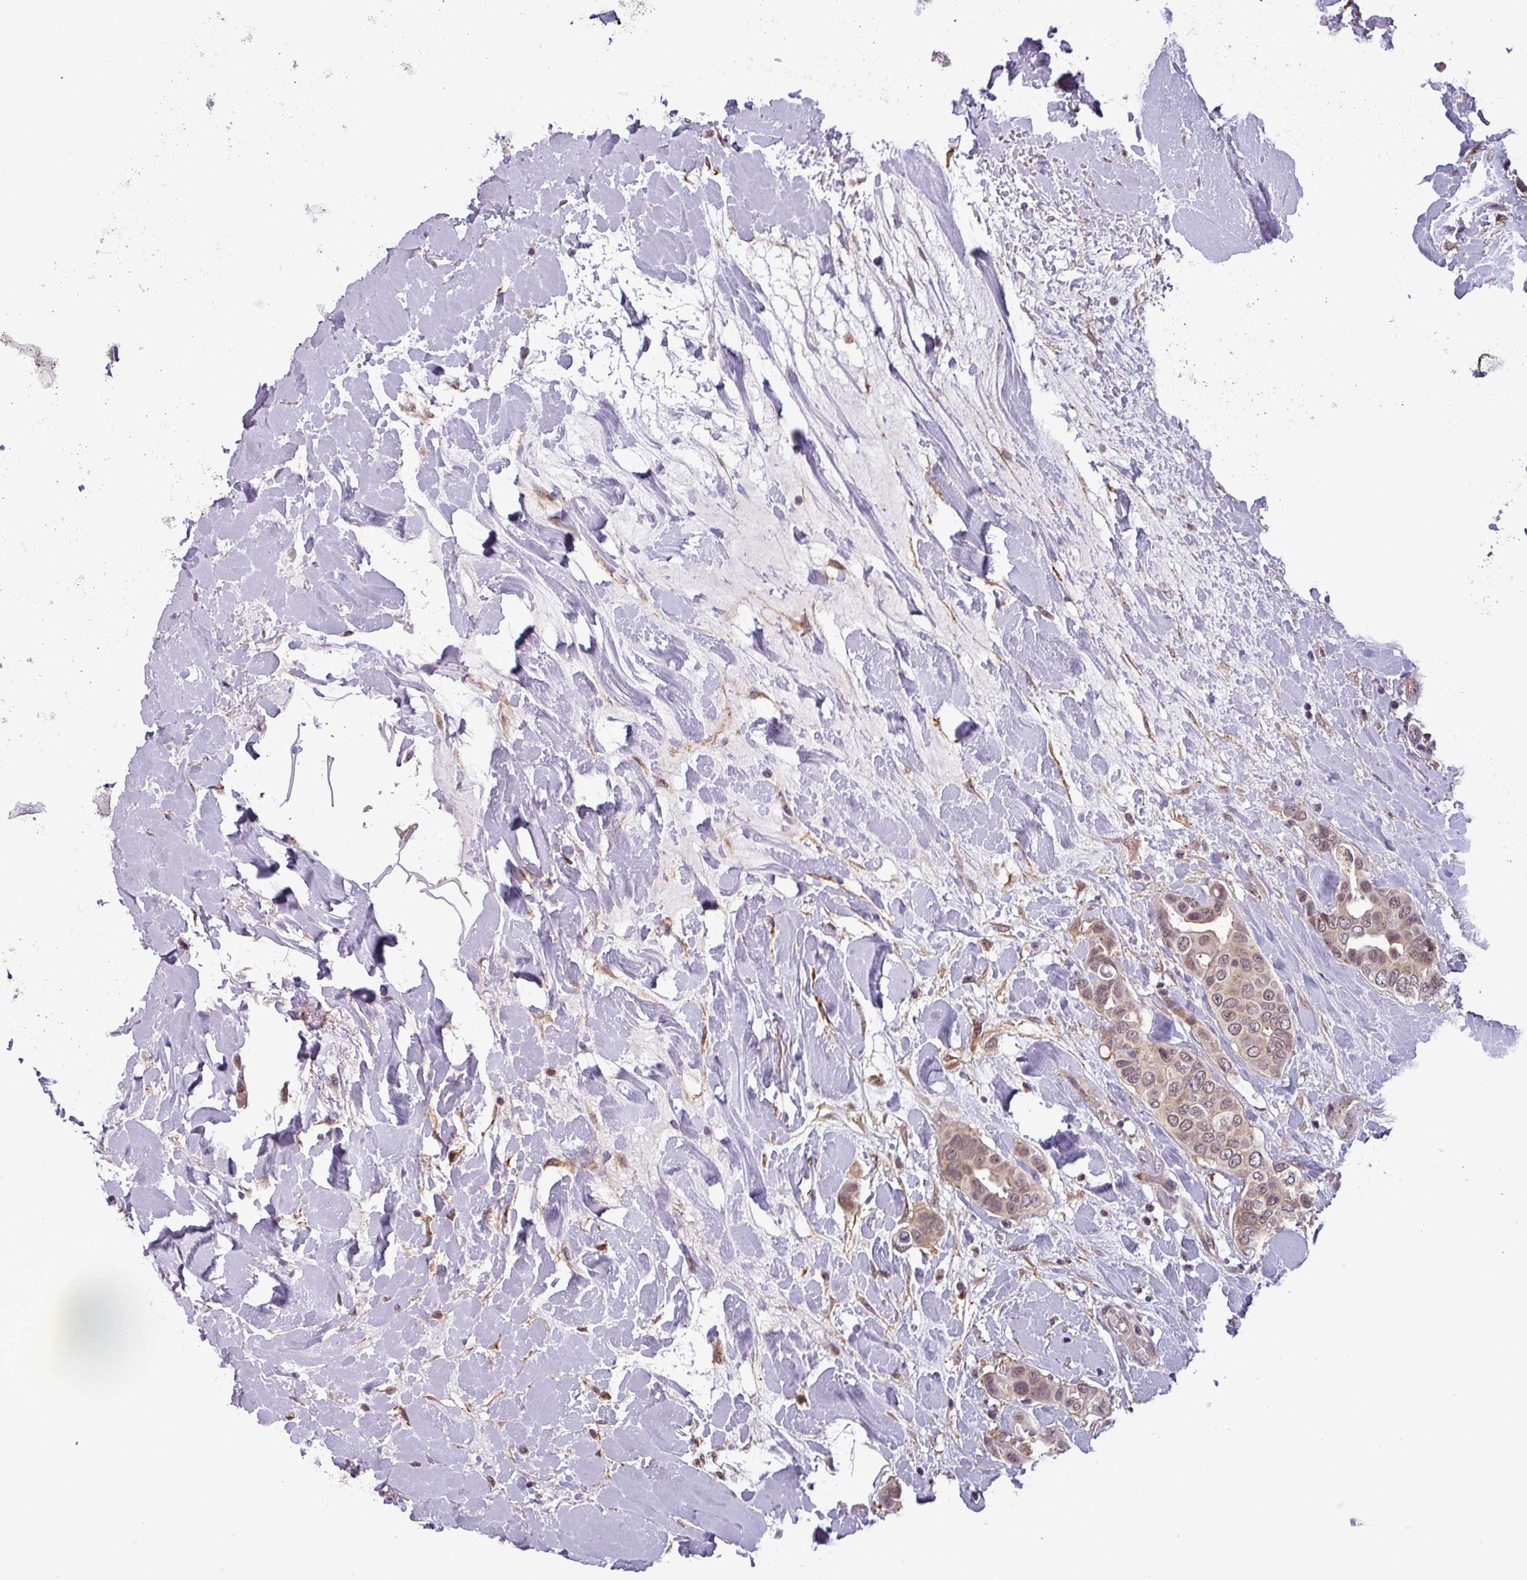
{"staining": {"intensity": "weak", "quantity": ">75%", "location": "cytoplasmic/membranous,nuclear"}, "tissue": "breast cancer", "cell_type": "Tumor cells", "image_type": "cancer", "snomed": [{"axis": "morphology", "description": "Lobular carcinoma"}, {"axis": "topography", "description": "Breast"}], "caption": "Immunohistochemical staining of breast lobular carcinoma exhibits low levels of weak cytoplasmic/membranous and nuclear protein positivity in approximately >75% of tumor cells.", "gene": "NPFFR1", "patient": {"sex": "female", "age": 51}}